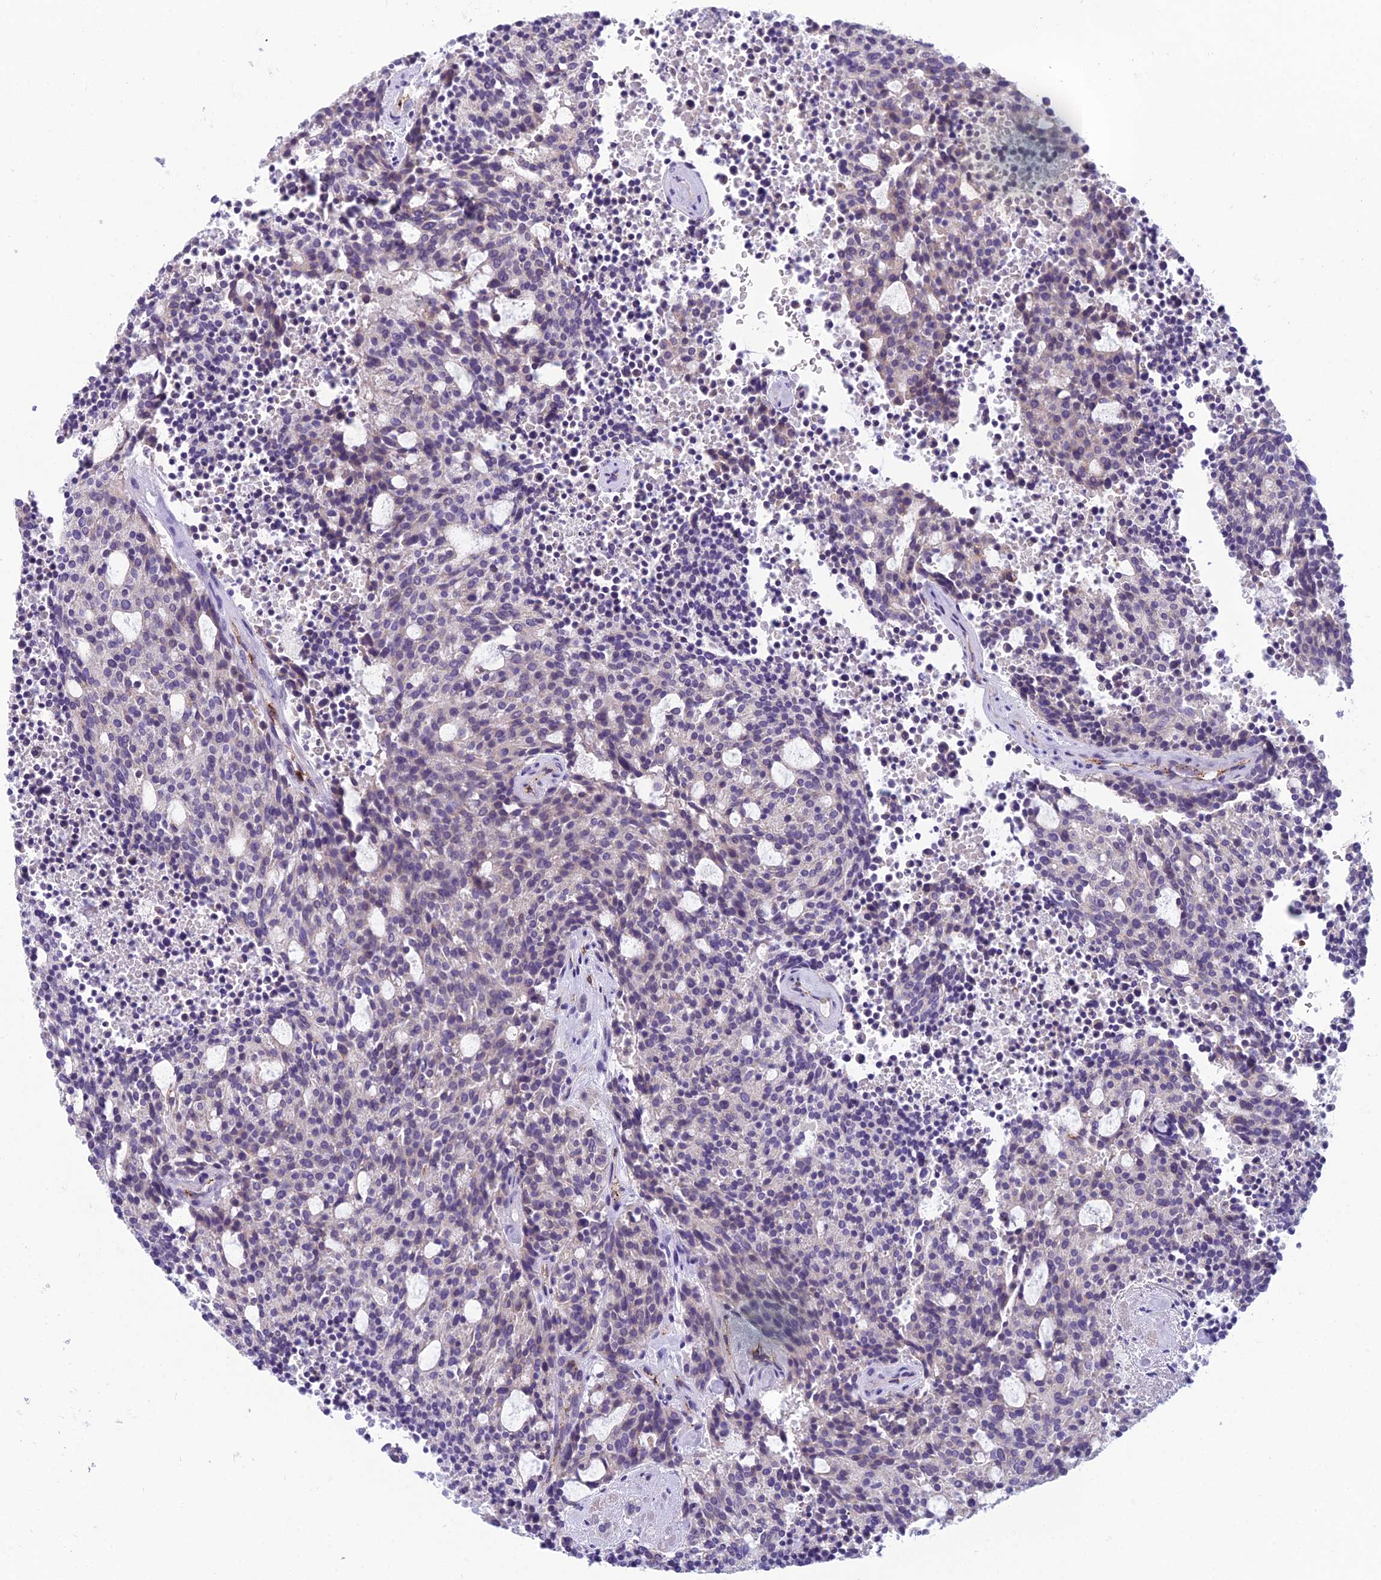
{"staining": {"intensity": "negative", "quantity": "none", "location": "none"}, "tissue": "carcinoid", "cell_type": "Tumor cells", "image_type": "cancer", "snomed": [{"axis": "morphology", "description": "Carcinoid, malignant, NOS"}, {"axis": "topography", "description": "Pancreas"}], "caption": "IHC histopathology image of neoplastic tissue: malignant carcinoid stained with DAB (3,3'-diaminobenzidine) displays no significant protein staining in tumor cells. The staining is performed using DAB brown chromogen with nuclei counter-stained in using hematoxylin.", "gene": "RBM41", "patient": {"sex": "female", "age": 54}}